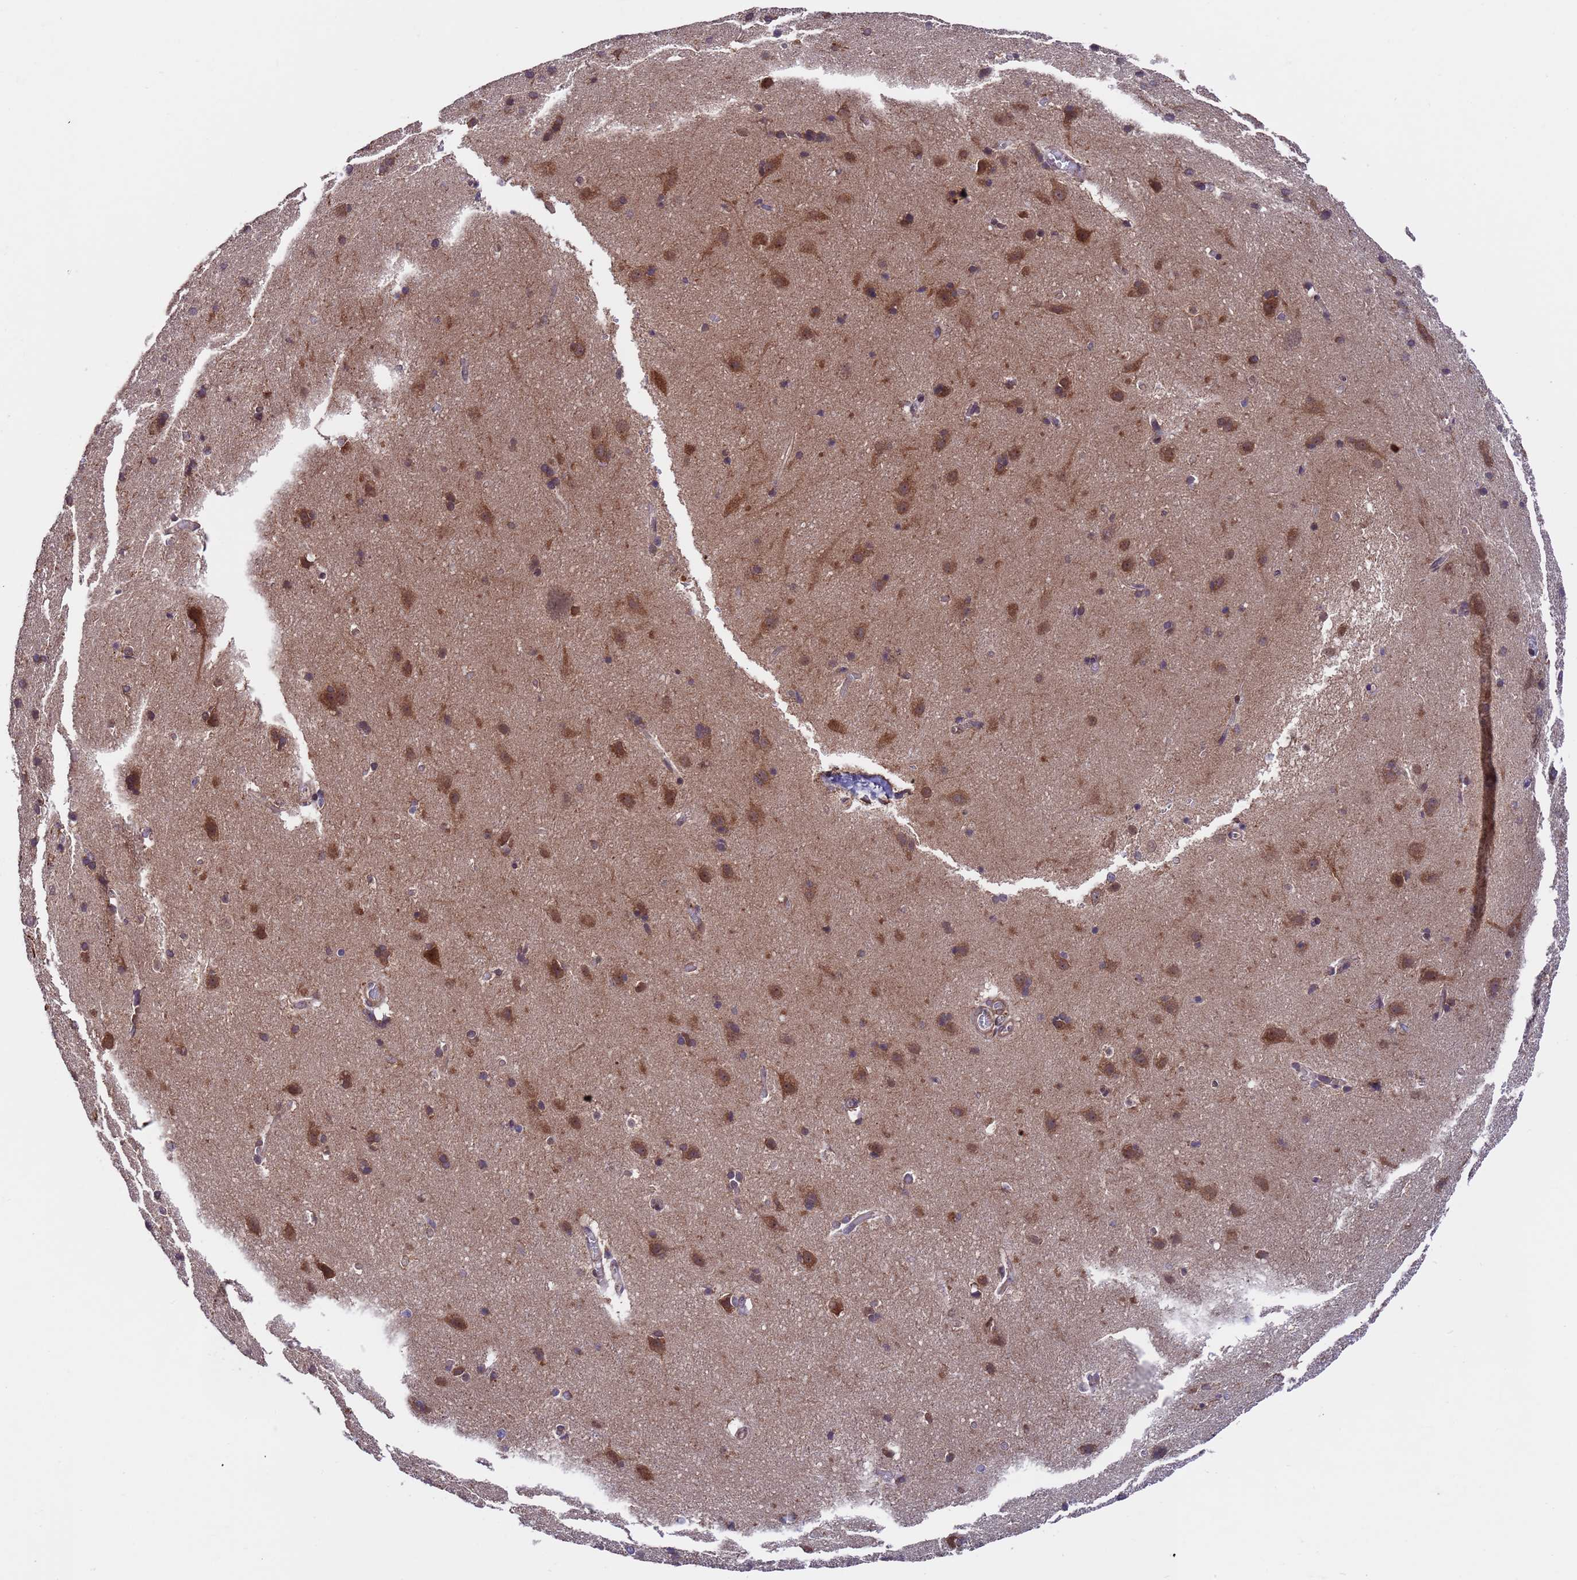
{"staining": {"intensity": "moderate", "quantity": "25%-75%", "location": "cytoplasmic/membranous"}, "tissue": "cerebral cortex", "cell_type": "Endothelial cells", "image_type": "normal", "snomed": [{"axis": "morphology", "description": "Normal tissue, NOS"}, {"axis": "topography", "description": "Cerebral cortex"}], "caption": "Brown immunohistochemical staining in normal cerebral cortex exhibits moderate cytoplasmic/membranous positivity in about 25%-75% of endothelial cells. The staining was performed using DAB (3,3'-diaminobenzidine), with brown indicating positive protein expression. Nuclei are stained blue with hematoxylin.", "gene": "TSR3", "patient": {"sex": "male", "age": 54}}